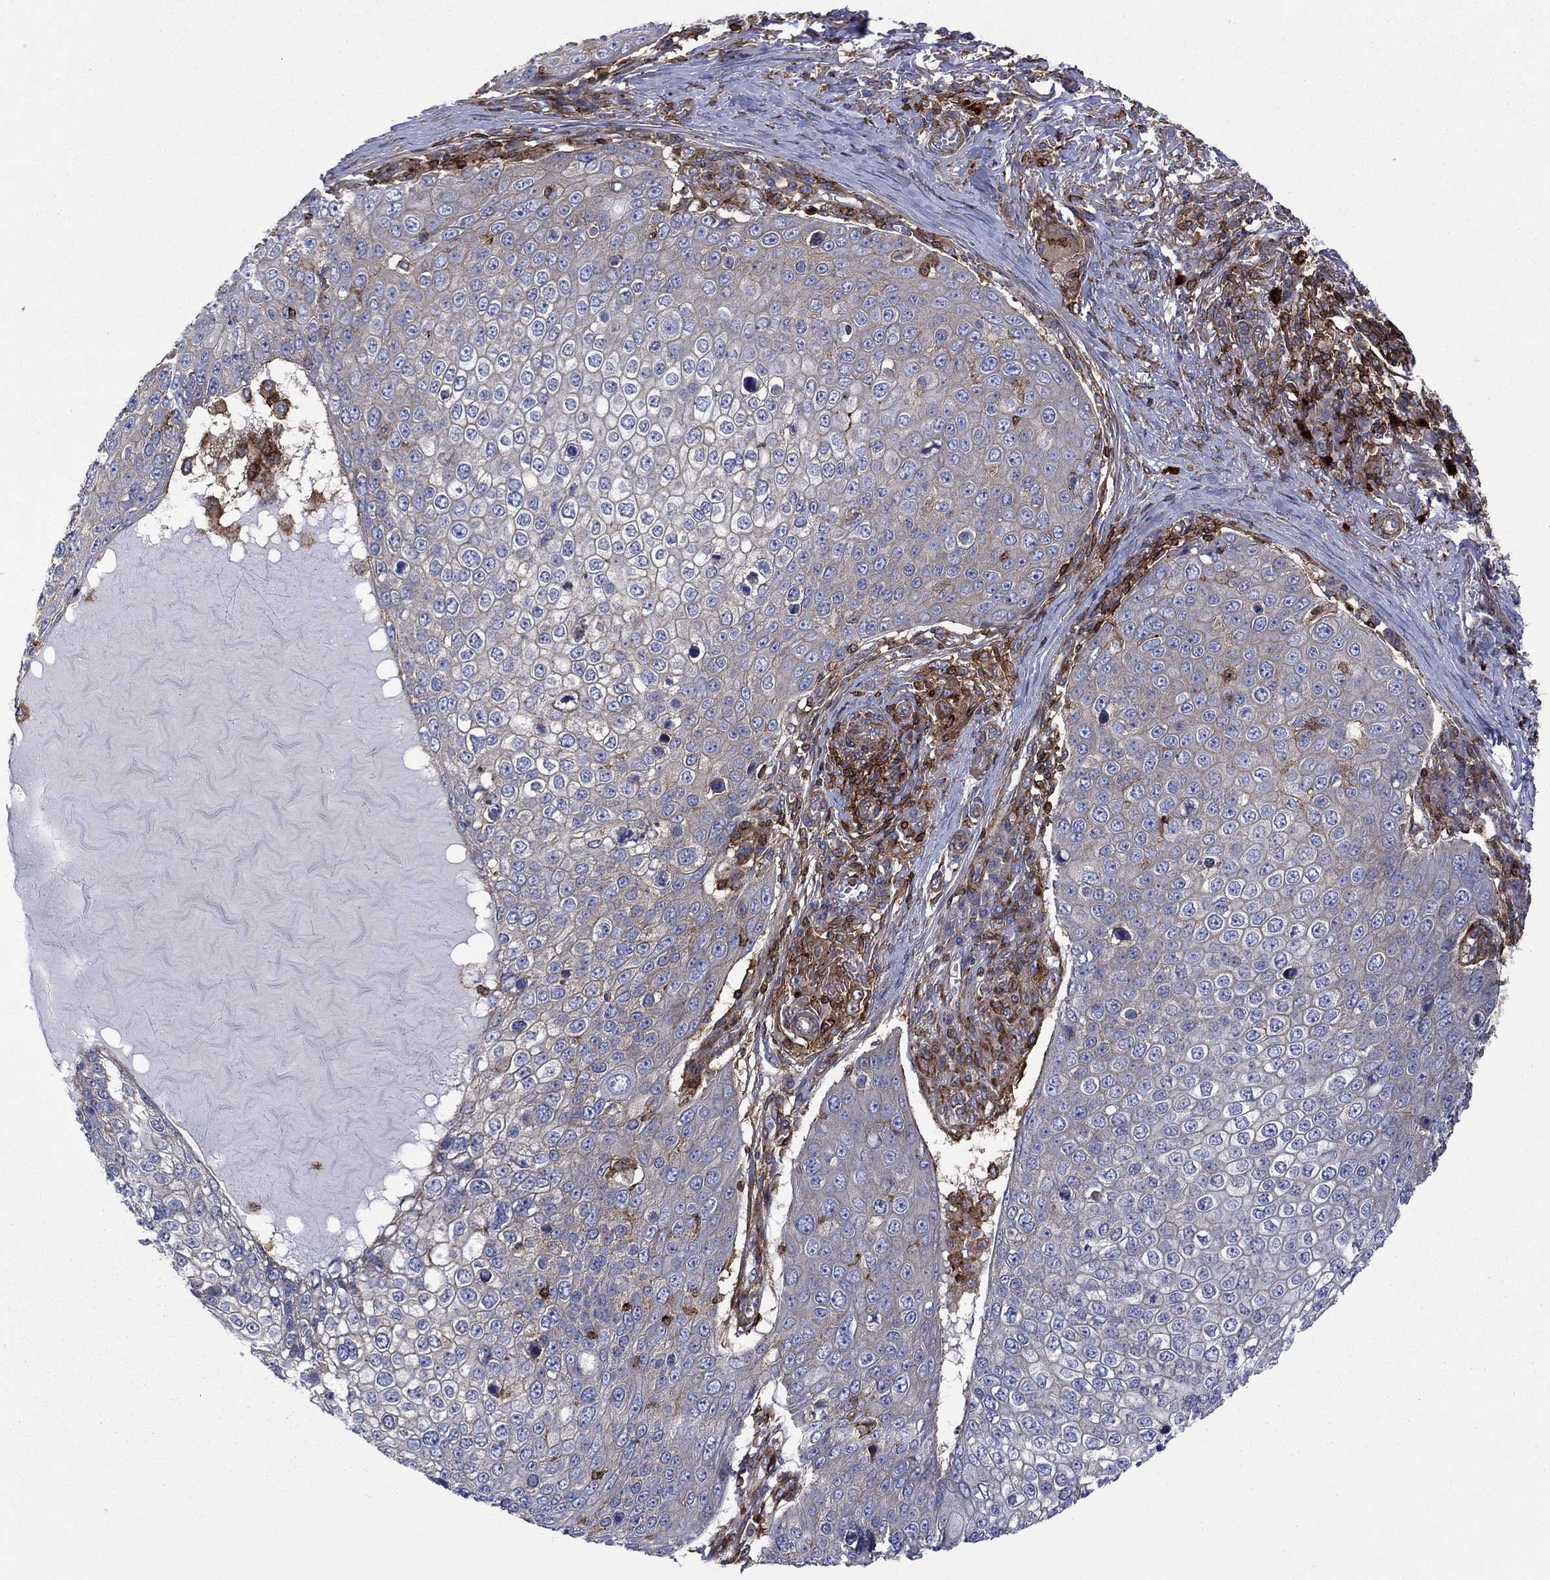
{"staining": {"intensity": "weak", "quantity": "<25%", "location": "cytoplasmic/membranous"}, "tissue": "skin cancer", "cell_type": "Tumor cells", "image_type": "cancer", "snomed": [{"axis": "morphology", "description": "Squamous cell carcinoma, NOS"}, {"axis": "topography", "description": "Skin"}], "caption": "Squamous cell carcinoma (skin) stained for a protein using immunohistochemistry shows no positivity tumor cells.", "gene": "PAG1", "patient": {"sex": "male", "age": 71}}